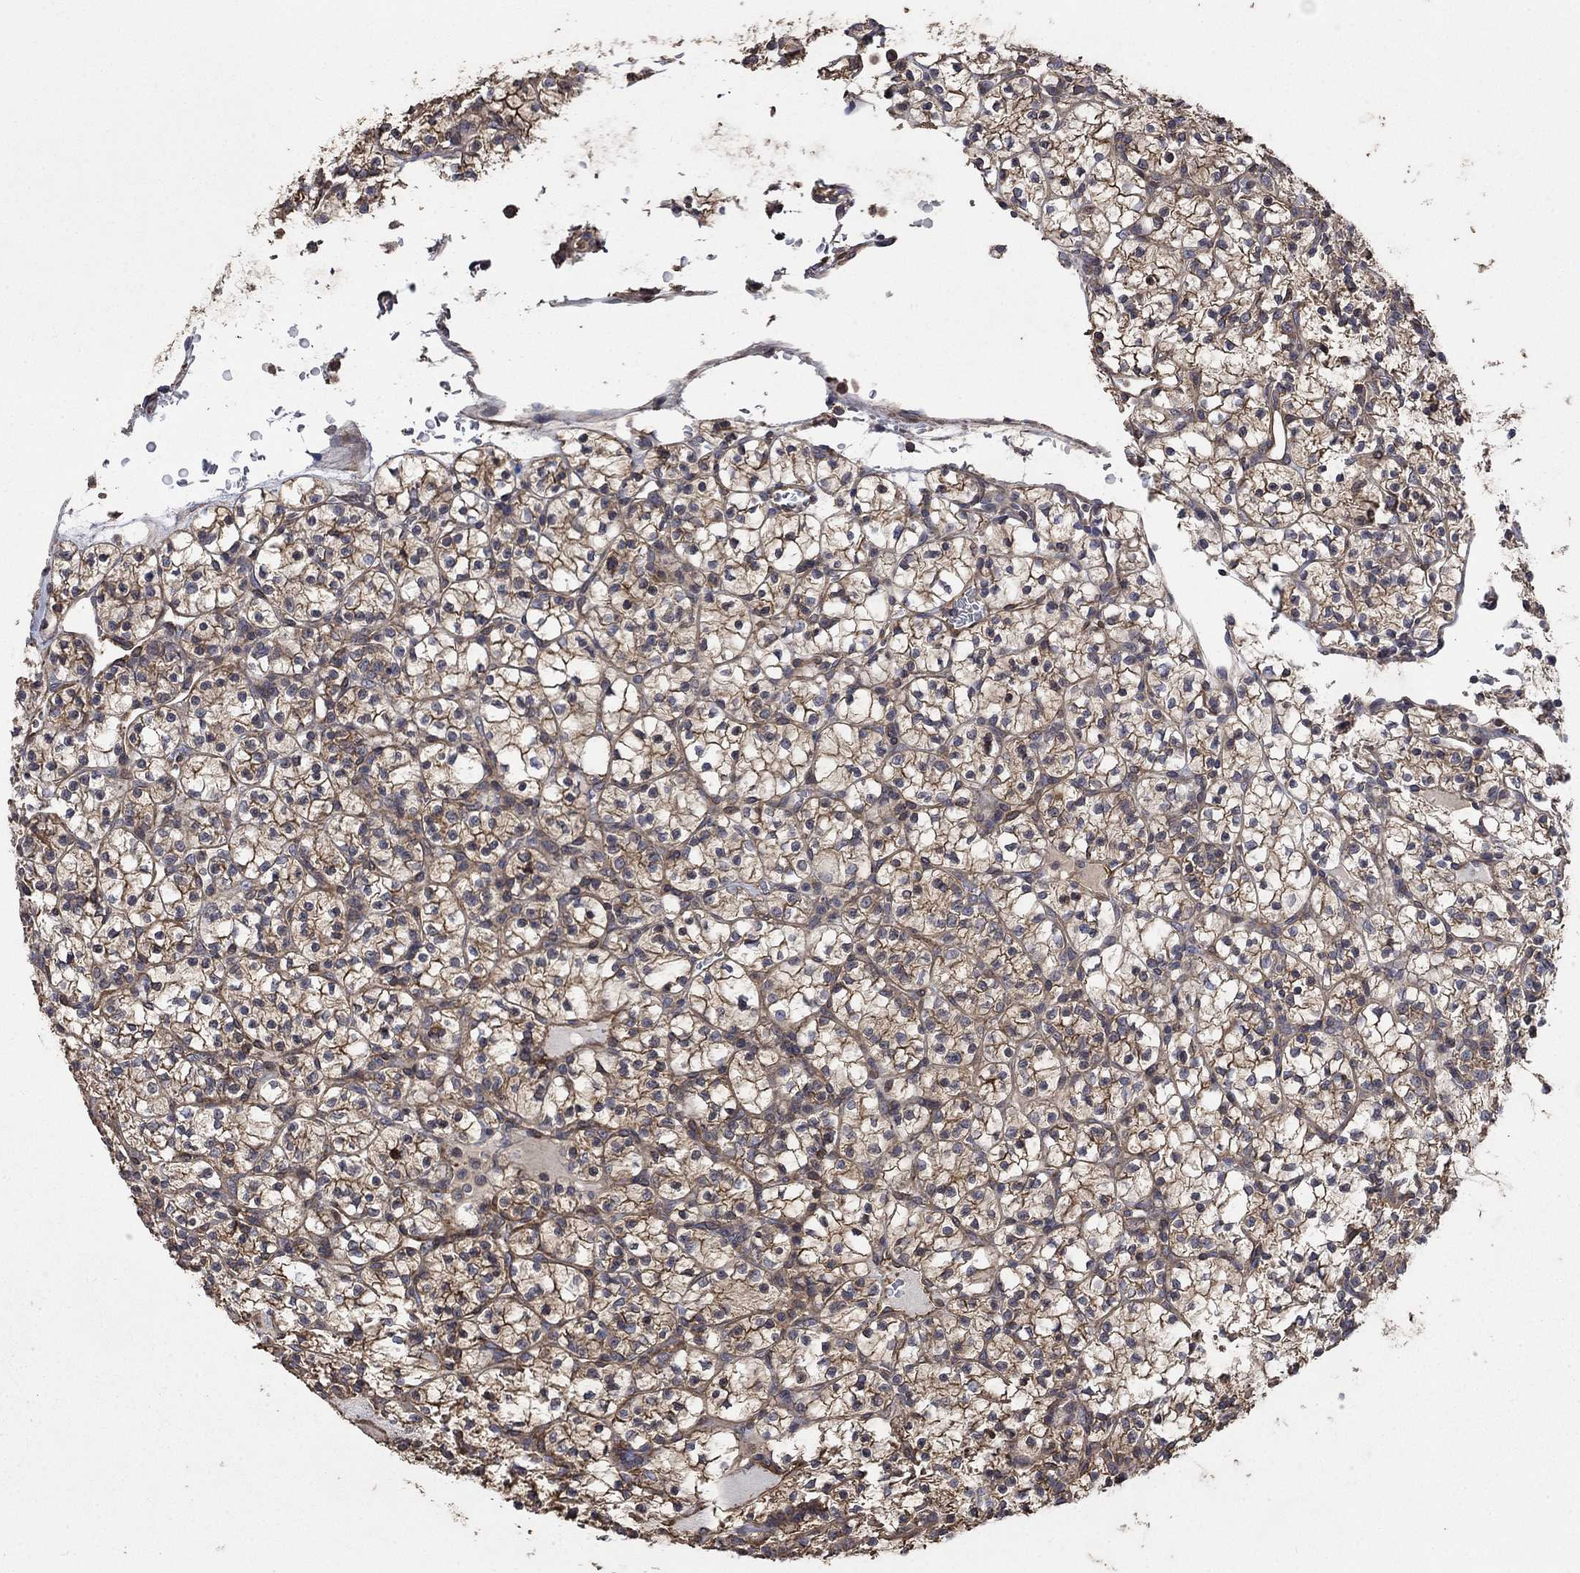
{"staining": {"intensity": "moderate", "quantity": "25%-75%", "location": "cytoplasmic/membranous"}, "tissue": "renal cancer", "cell_type": "Tumor cells", "image_type": "cancer", "snomed": [{"axis": "morphology", "description": "Adenocarcinoma, NOS"}, {"axis": "topography", "description": "Kidney"}], "caption": "Adenocarcinoma (renal) stained for a protein shows moderate cytoplasmic/membranous positivity in tumor cells.", "gene": "PDE3A", "patient": {"sex": "female", "age": 89}}